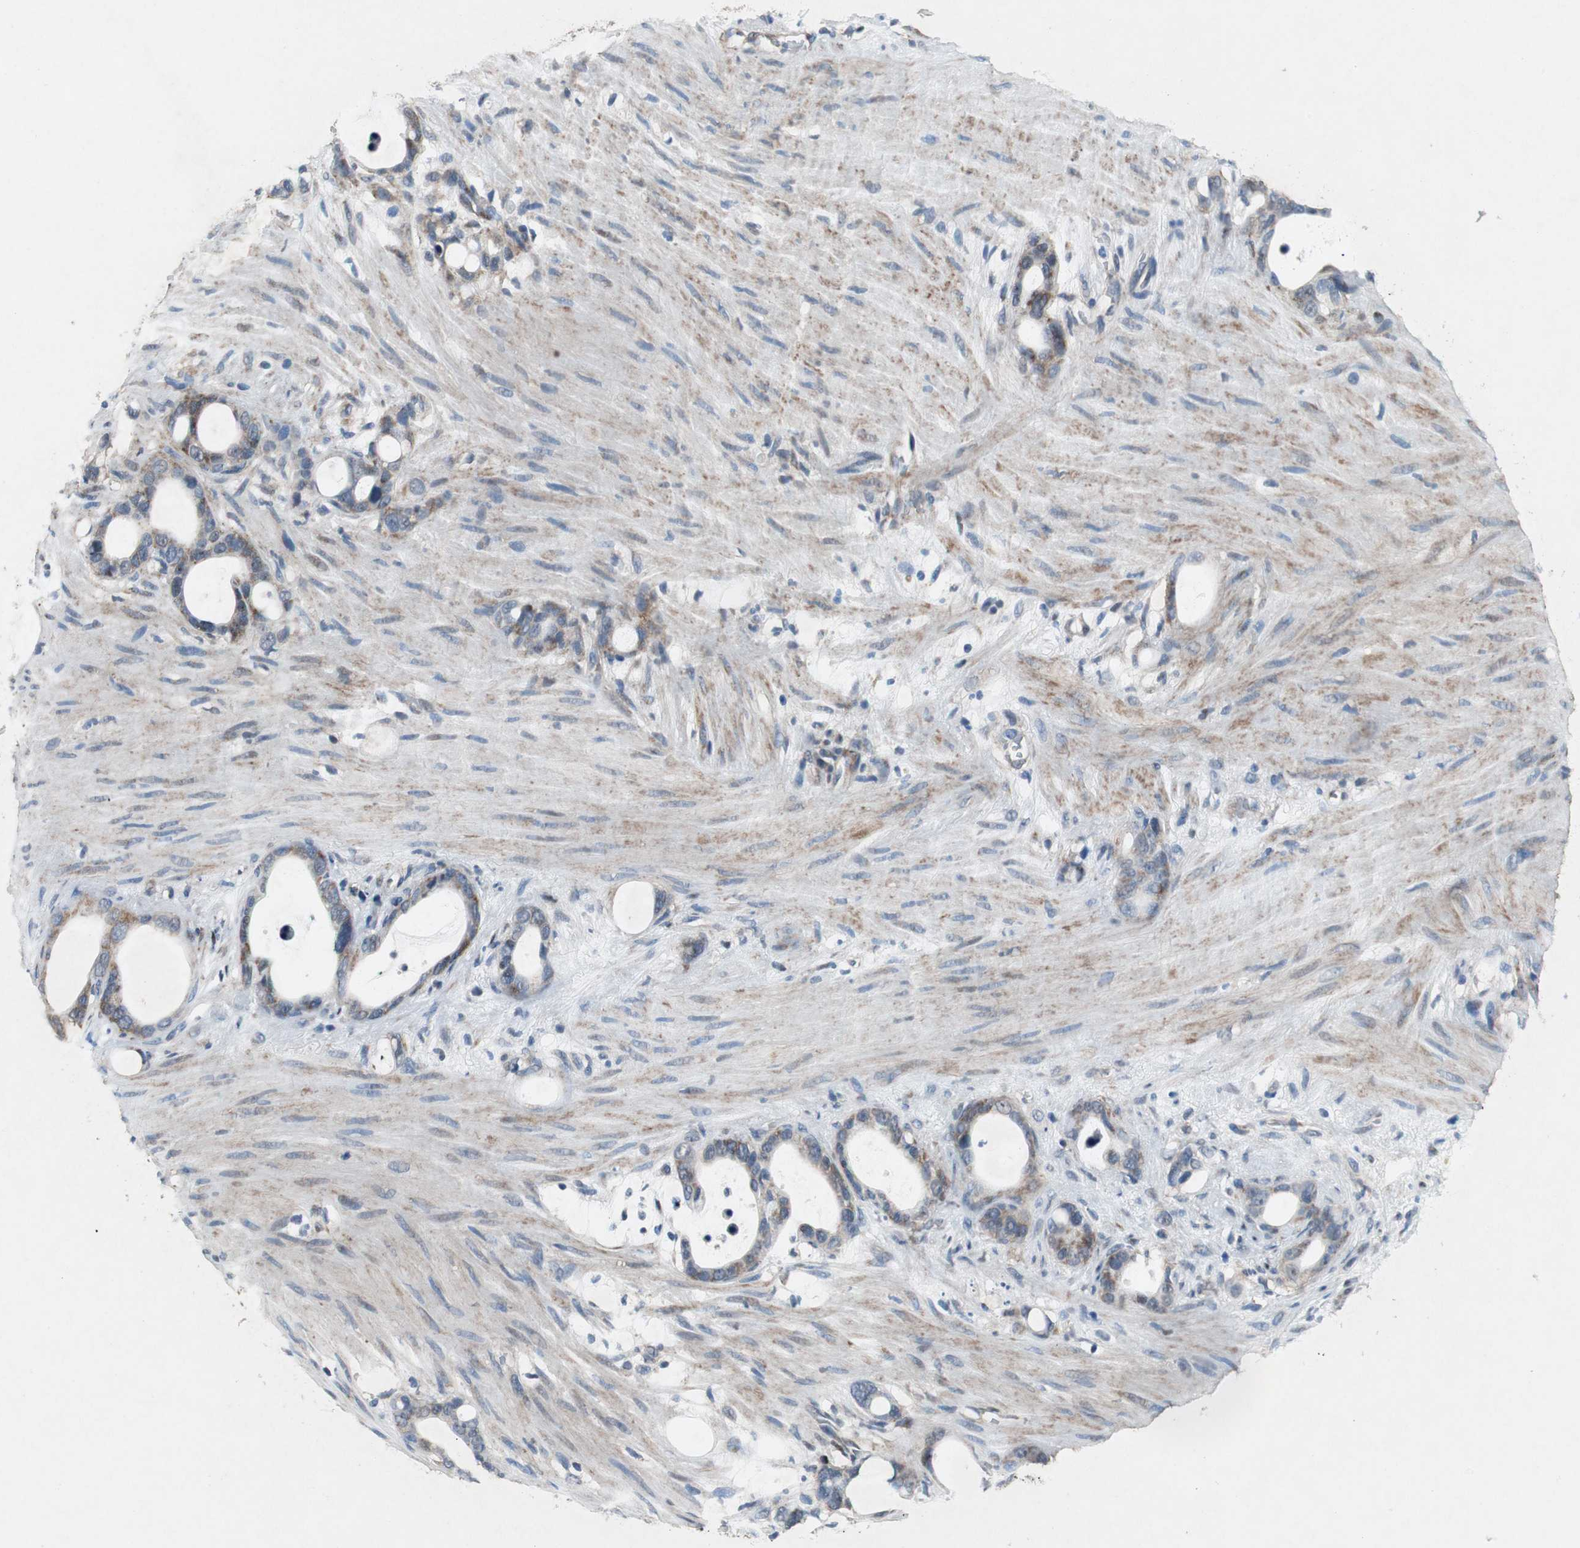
{"staining": {"intensity": "moderate", "quantity": "25%-75%", "location": "cytoplasmic/membranous"}, "tissue": "stomach cancer", "cell_type": "Tumor cells", "image_type": "cancer", "snomed": [{"axis": "morphology", "description": "Adenocarcinoma, NOS"}, {"axis": "topography", "description": "Stomach"}], "caption": "Stomach cancer (adenocarcinoma) tissue shows moderate cytoplasmic/membranous positivity in about 25%-75% of tumor cells, visualized by immunohistochemistry.", "gene": "RPL35", "patient": {"sex": "female", "age": 75}}